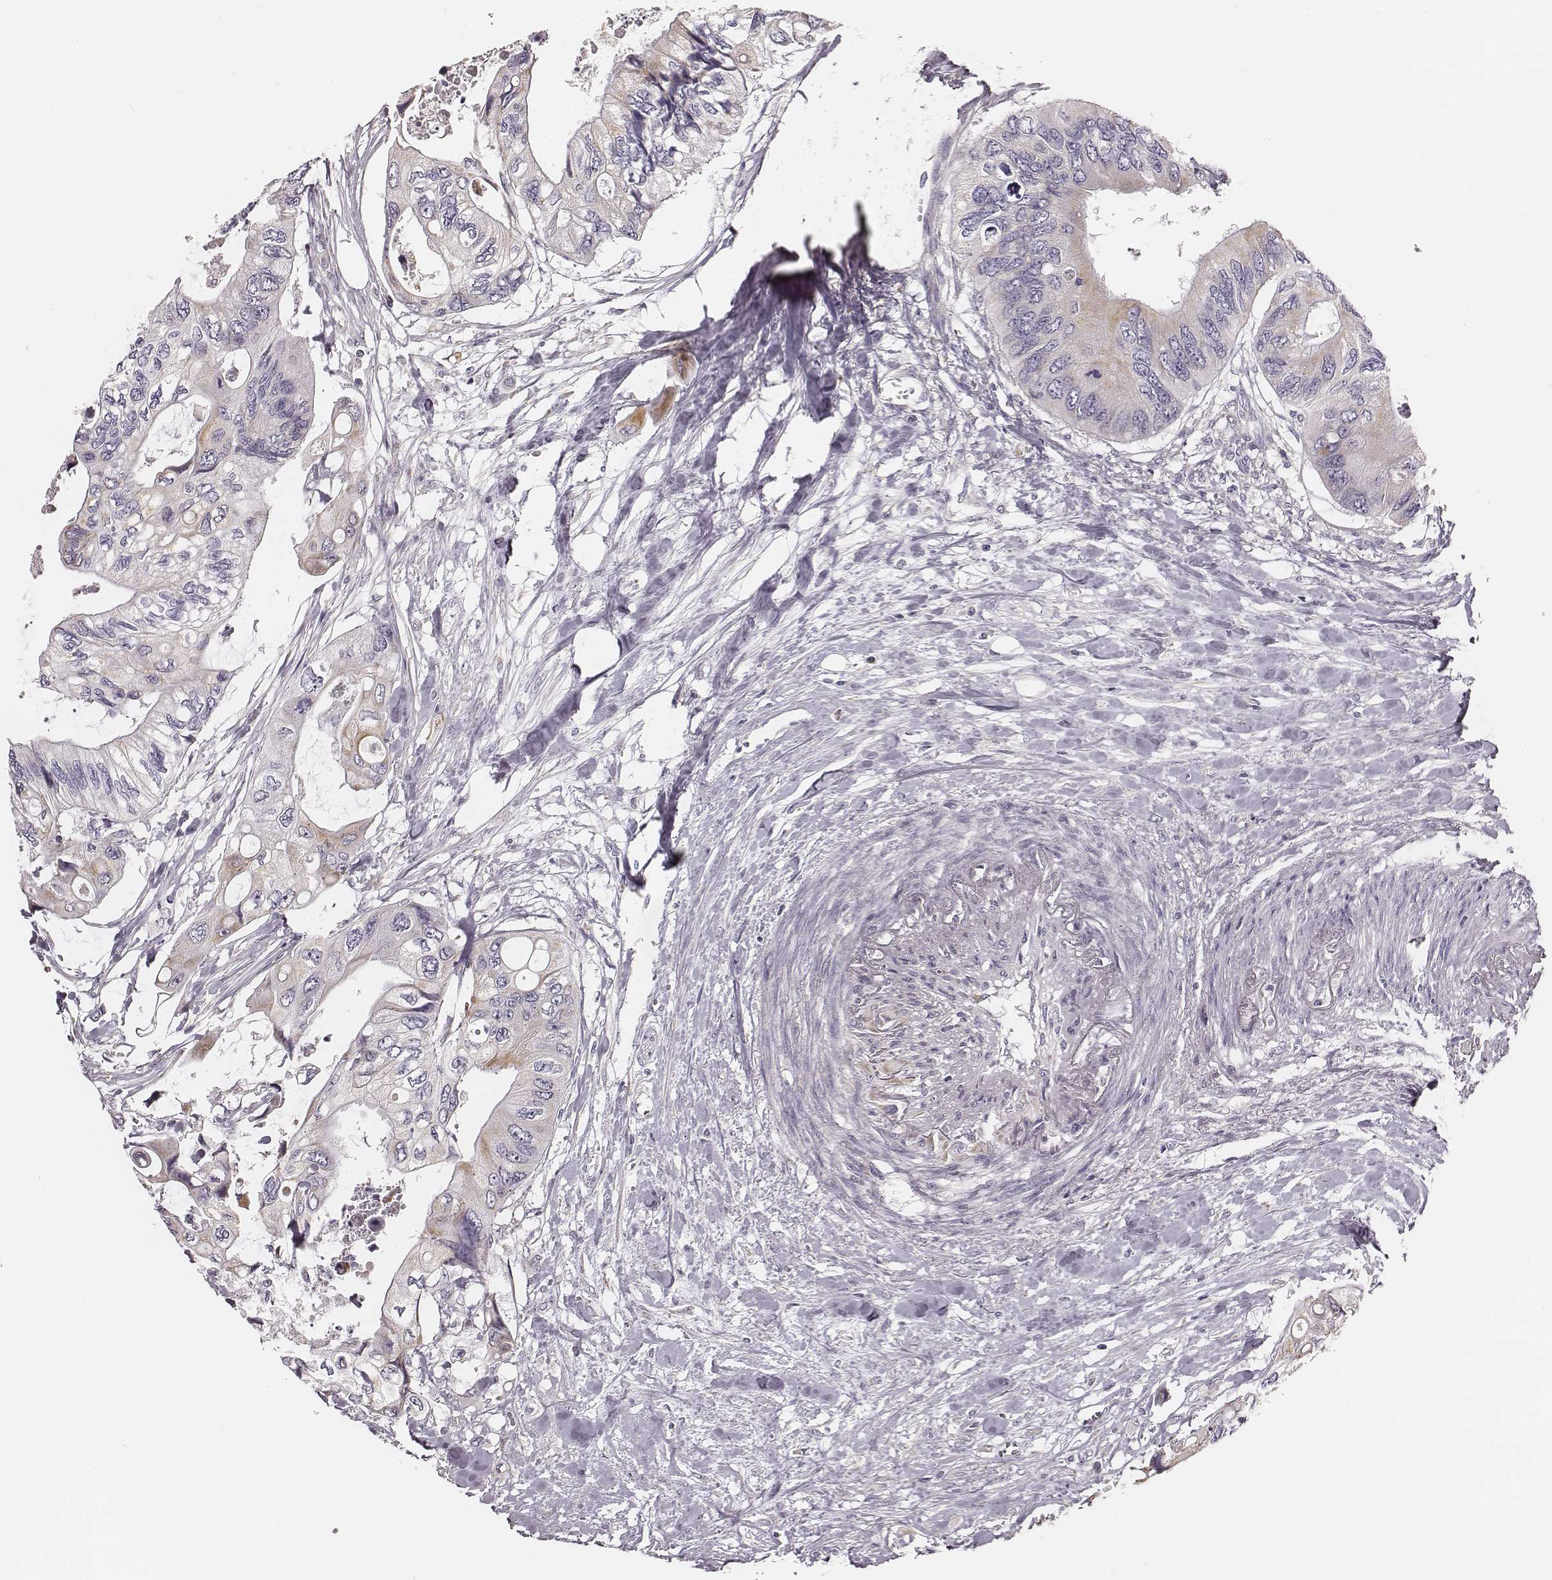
{"staining": {"intensity": "negative", "quantity": "none", "location": "none"}, "tissue": "colorectal cancer", "cell_type": "Tumor cells", "image_type": "cancer", "snomed": [{"axis": "morphology", "description": "Adenocarcinoma, NOS"}, {"axis": "topography", "description": "Rectum"}], "caption": "Adenocarcinoma (colorectal) was stained to show a protein in brown. There is no significant expression in tumor cells. The staining is performed using DAB (3,3'-diaminobenzidine) brown chromogen with nuclei counter-stained in using hematoxylin.", "gene": "UBL4B", "patient": {"sex": "male", "age": 63}}